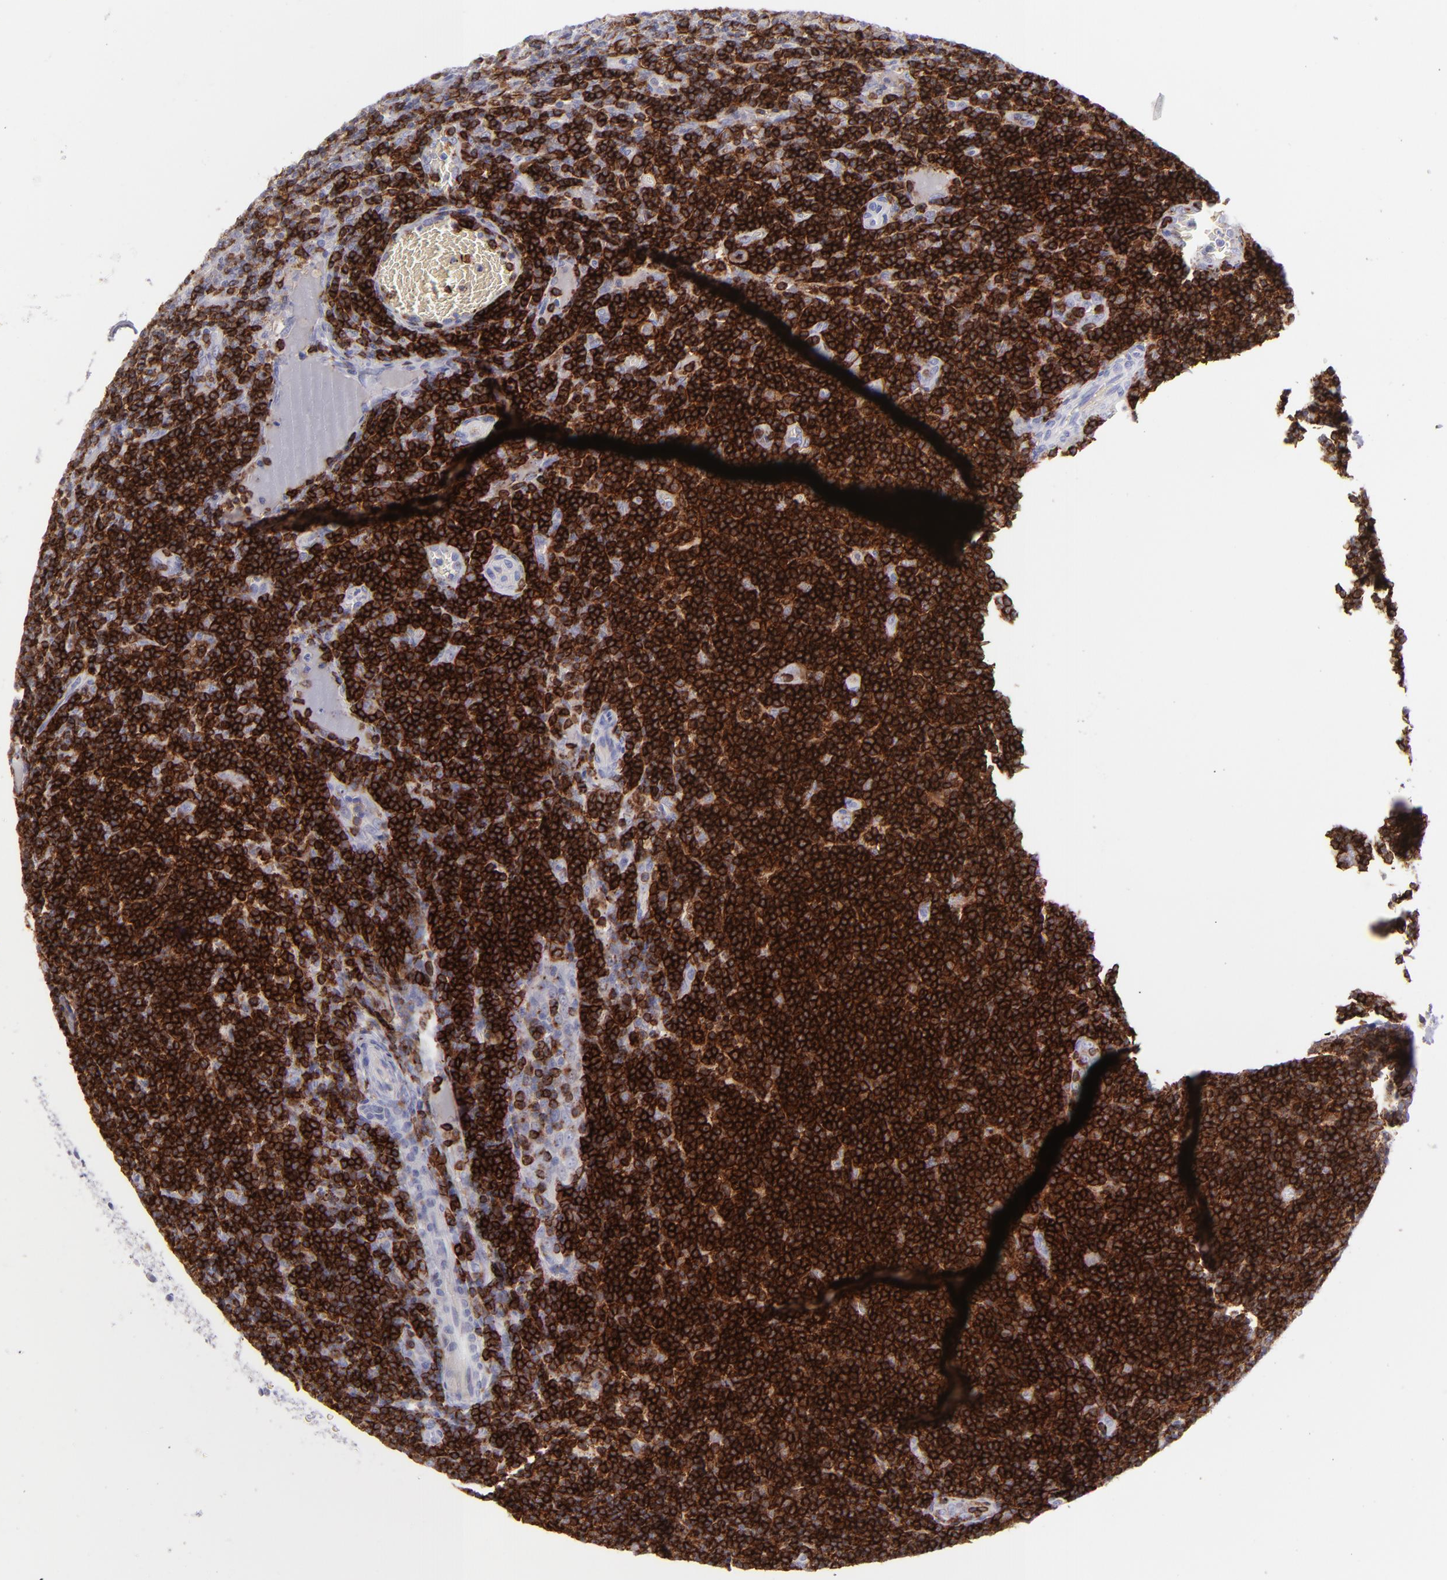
{"staining": {"intensity": "strong", "quantity": "25%-75%", "location": "cytoplasmic/membranous"}, "tissue": "lymph node", "cell_type": "Germinal center cells", "image_type": "normal", "snomed": [{"axis": "morphology", "description": "Normal tissue, NOS"}, {"axis": "morphology", "description": "Inflammation, NOS"}, {"axis": "topography", "description": "Lymph node"}, {"axis": "topography", "description": "Salivary gland"}], "caption": "Immunohistochemistry image of unremarkable lymph node: lymph node stained using immunohistochemistry (IHC) shows high levels of strong protein expression localized specifically in the cytoplasmic/membranous of germinal center cells, appearing as a cytoplasmic/membranous brown color.", "gene": "CD27", "patient": {"sex": "male", "age": 3}}